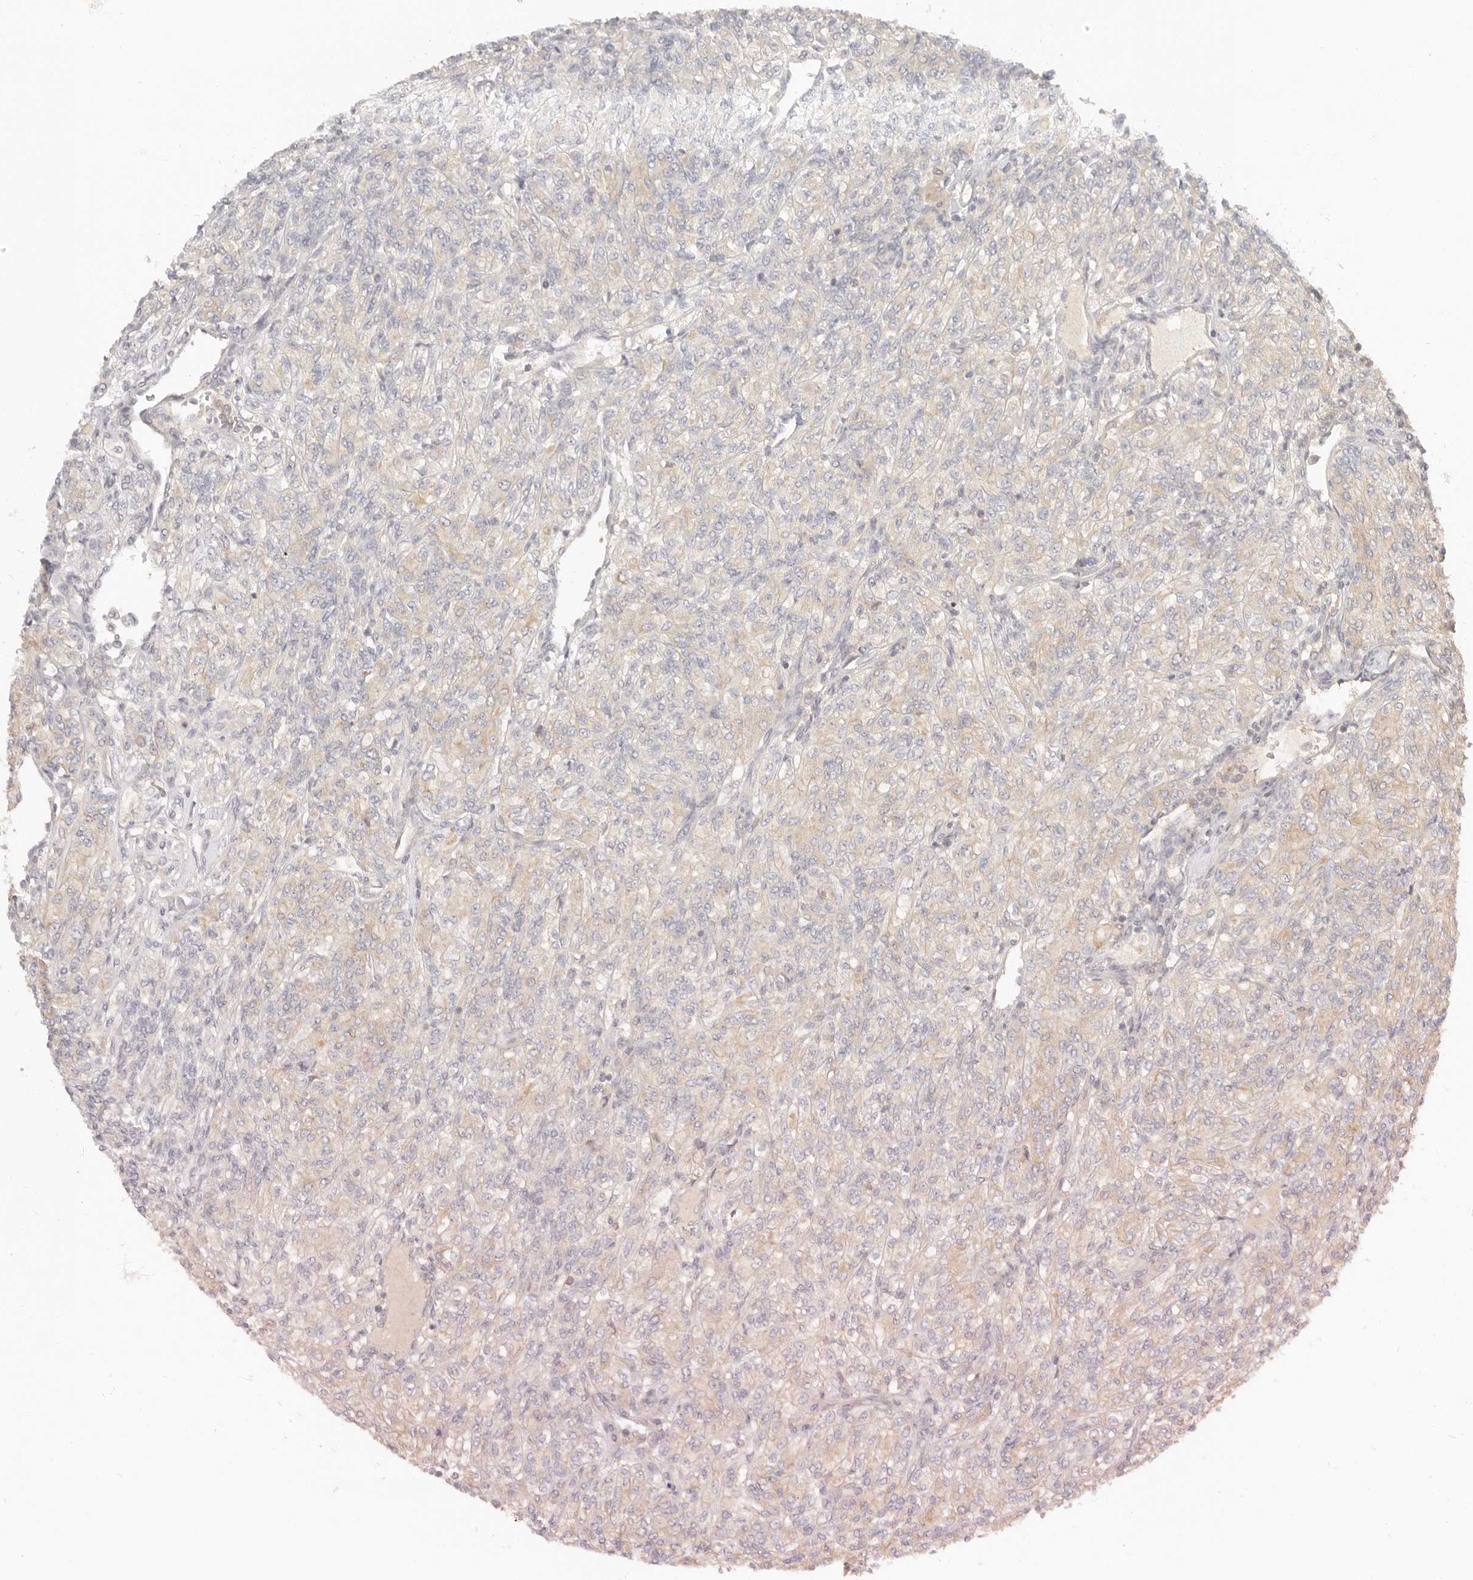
{"staining": {"intensity": "weak", "quantity": "25%-75%", "location": "cytoplasmic/membranous"}, "tissue": "renal cancer", "cell_type": "Tumor cells", "image_type": "cancer", "snomed": [{"axis": "morphology", "description": "Adenocarcinoma, NOS"}, {"axis": "topography", "description": "Kidney"}], "caption": "Human adenocarcinoma (renal) stained with a brown dye demonstrates weak cytoplasmic/membranous positive positivity in approximately 25%-75% of tumor cells.", "gene": "AHDC1", "patient": {"sex": "male", "age": 77}}